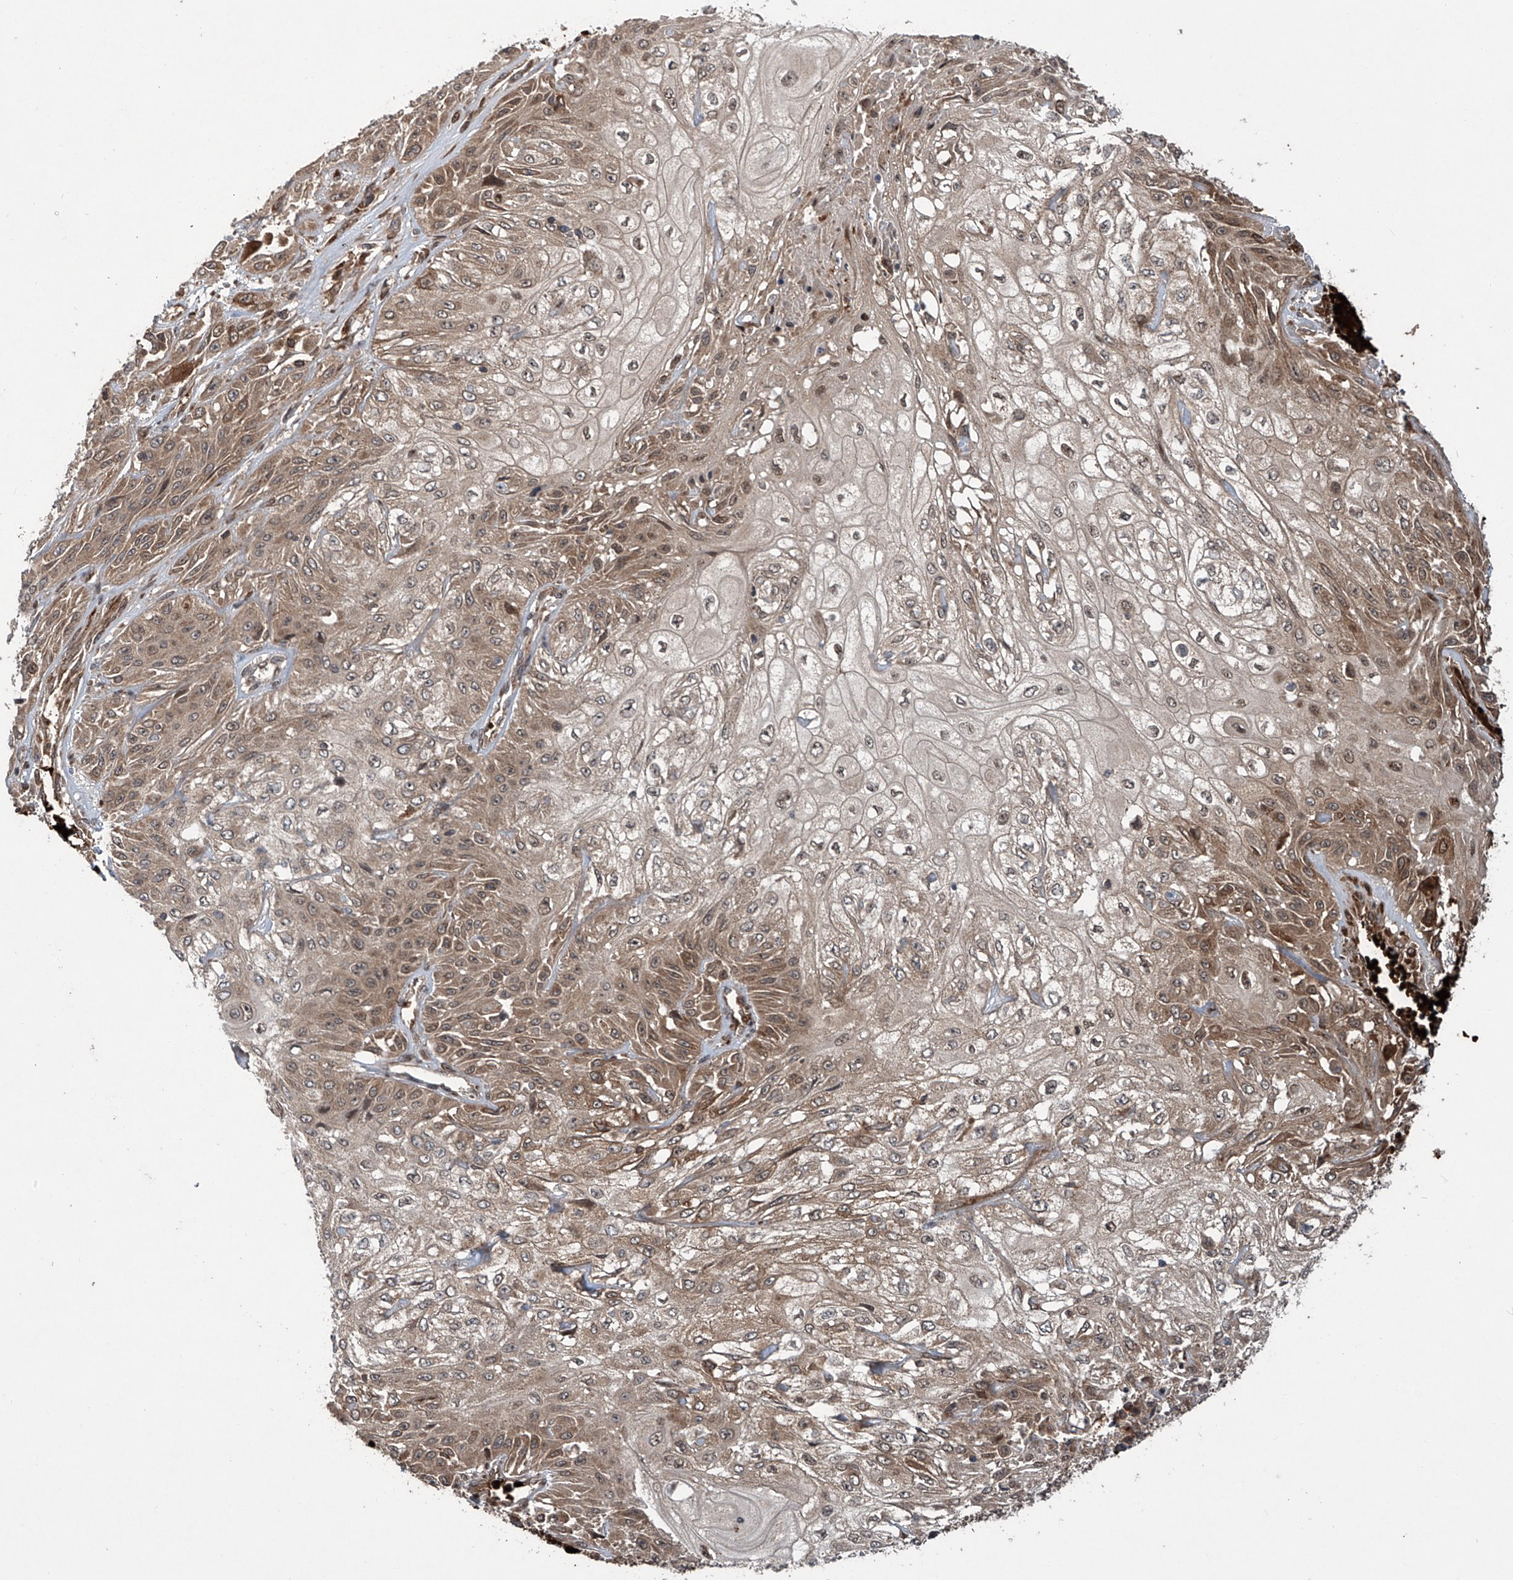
{"staining": {"intensity": "moderate", "quantity": "25%-75%", "location": "cytoplasmic/membranous"}, "tissue": "skin cancer", "cell_type": "Tumor cells", "image_type": "cancer", "snomed": [{"axis": "morphology", "description": "Squamous cell carcinoma, NOS"}, {"axis": "morphology", "description": "Squamous cell carcinoma, metastatic, NOS"}, {"axis": "topography", "description": "Skin"}, {"axis": "topography", "description": "Lymph node"}], "caption": "Skin cancer (squamous cell carcinoma) tissue reveals moderate cytoplasmic/membranous positivity in about 25%-75% of tumor cells", "gene": "ZDHHC9", "patient": {"sex": "male", "age": 75}}